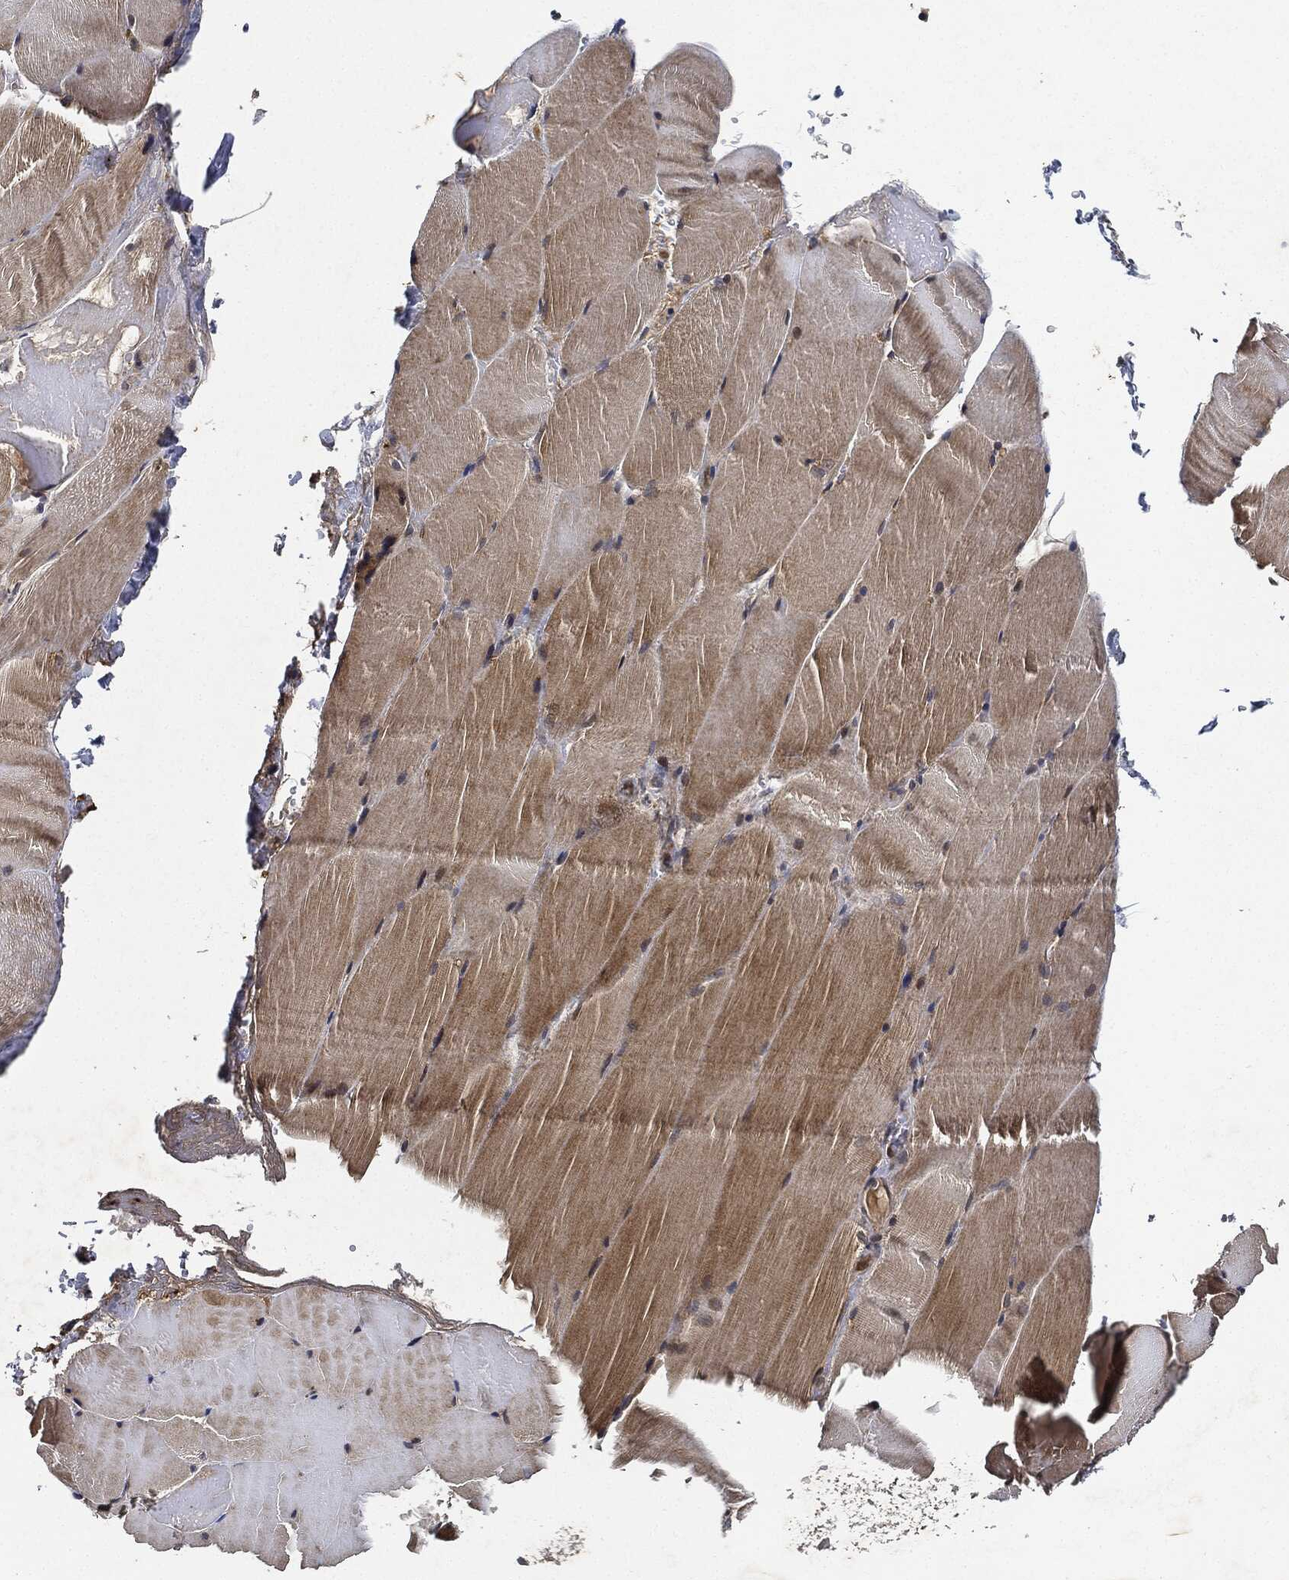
{"staining": {"intensity": "weak", "quantity": ">75%", "location": "cytoplasmic/membranous"}, "tissue": "skeletal muscle", "cell_type": "Myocytes", "image_type": "normal", "snomed": [{"axis": "morphology", "description": "Normal tissue, NOS"}, {"axis": "topography", "description": "Skeletal muscle"}], "caption": "This micrograph displays IHC staining of unremarkable human skeletal muscle, with low weak cytoplasmic/membranous expression in about >75% of myocytes.", "gene": "MLST8", "patient": {"sex": "female", "age": 37}}